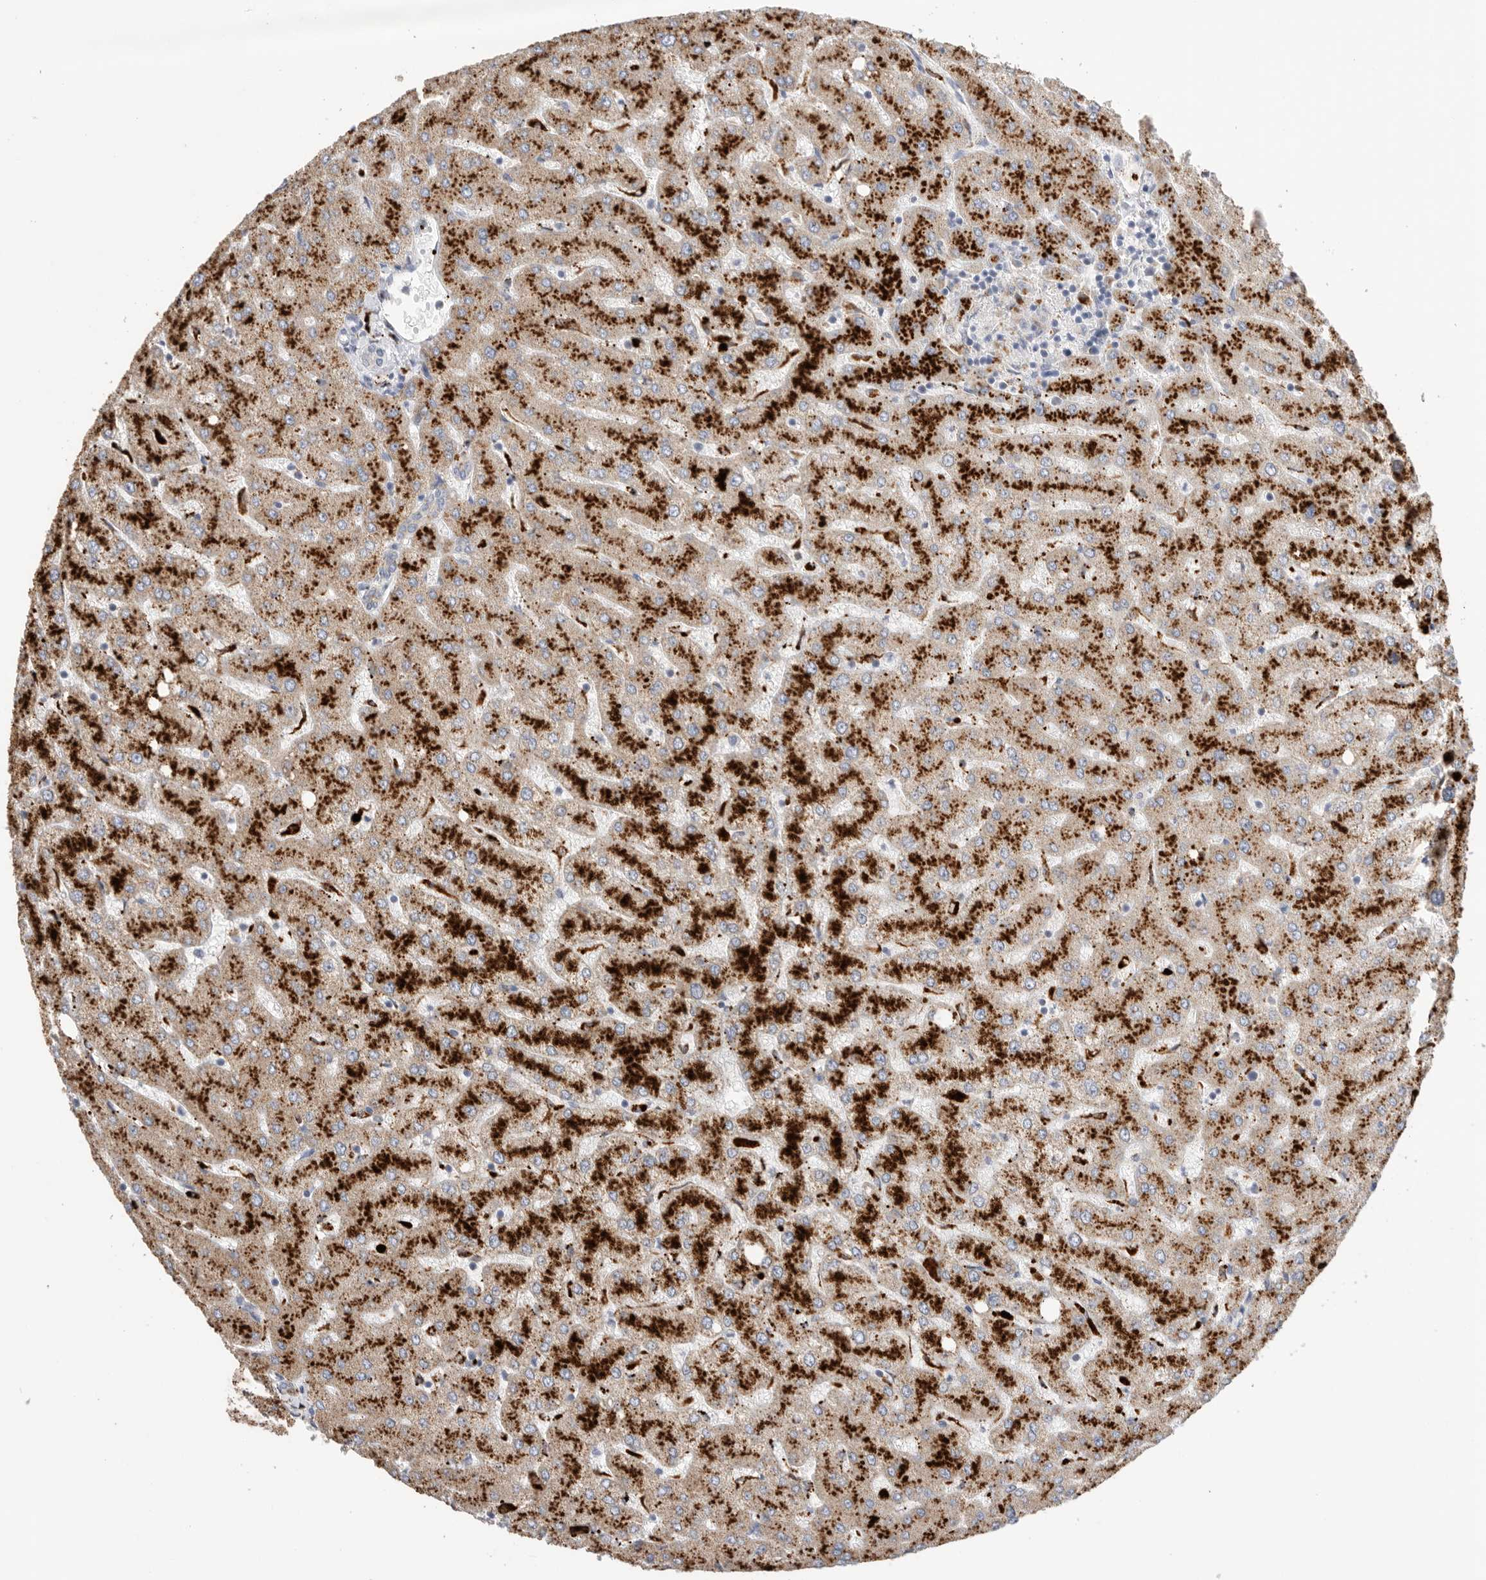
{"staining": {"intensity": "negative", "quantity": "none", "location": "none"}, "tissue": "liver", "cell_type": "Cholangiocytes", "image_type": "normal", "snomed": [{"axis": "morphology", "description": "Normal tissue, NOS"}, {"axis": "topography", "description": "Liver"}], "caption": "Protein analysis of unremarkable liver displays no significant positivity in cholangiocytes. (DAB immunohistochemistry with hematoxylin counter stain).", "gene": "GGH", "patient": {"sex": "female", "age": 54}}